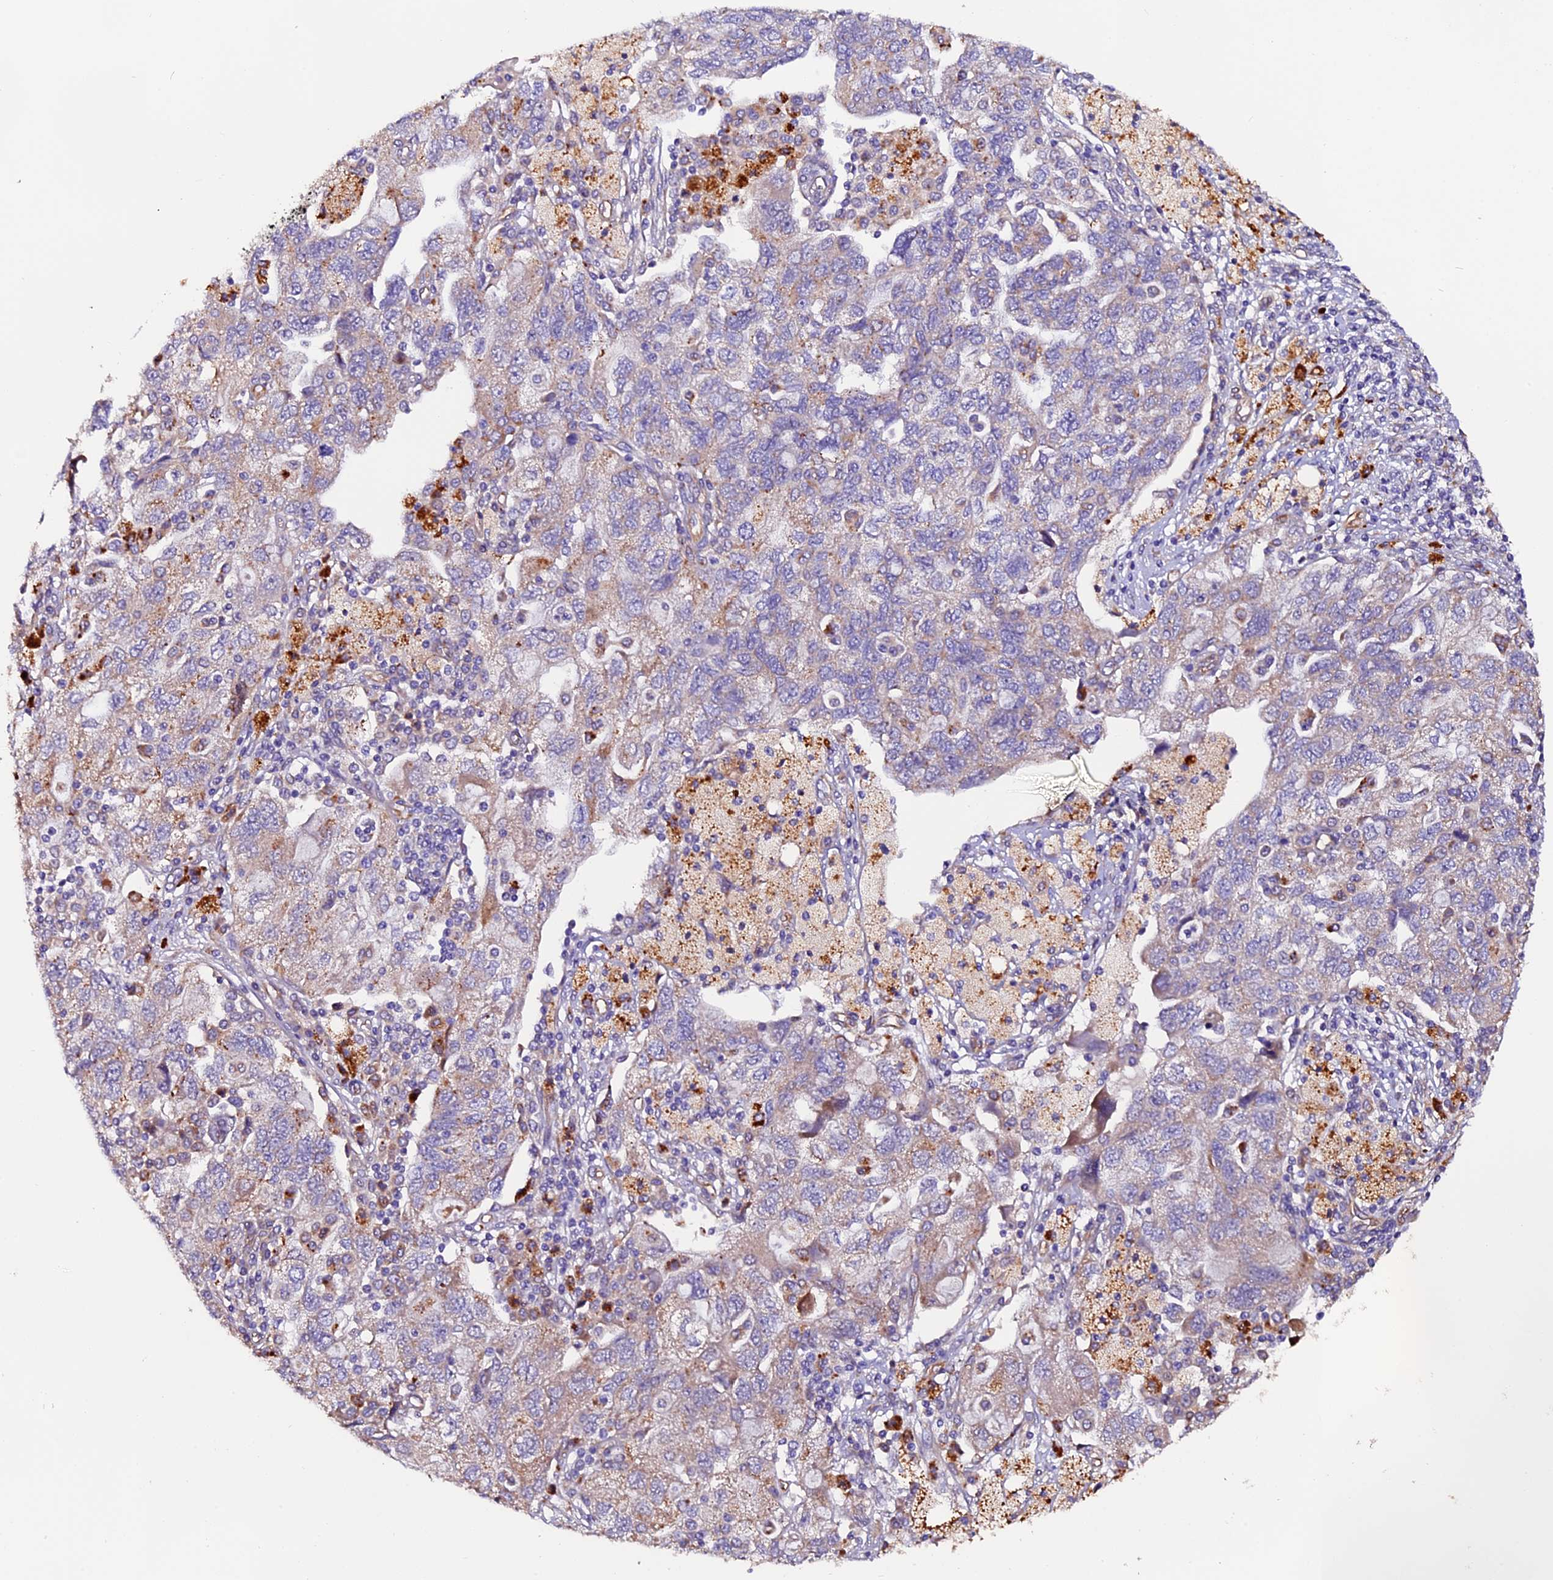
{"staining": {"intensity": "weak", "quantity": "<25%", "location": "cytoplasmic/membranous"}, "tissue": "ovarian cancer", "cell_type": "Tumor cells", "image_type": "cancer", "snomed": [{"axis": "morphology", "description": "Carcinoma, NOS"}, {"axis": "morphology", "description": "Cystadenocarcinoma, serous, NOS"}, {"axis": "topography", "description": "Ovary"}], "caption": "Photomicrograph shows no significant protein staining in tumor cells of ovarian cancer (carcinoma).", "gene": "CLN5", "patient": {"sex": "female", "age": 69}}